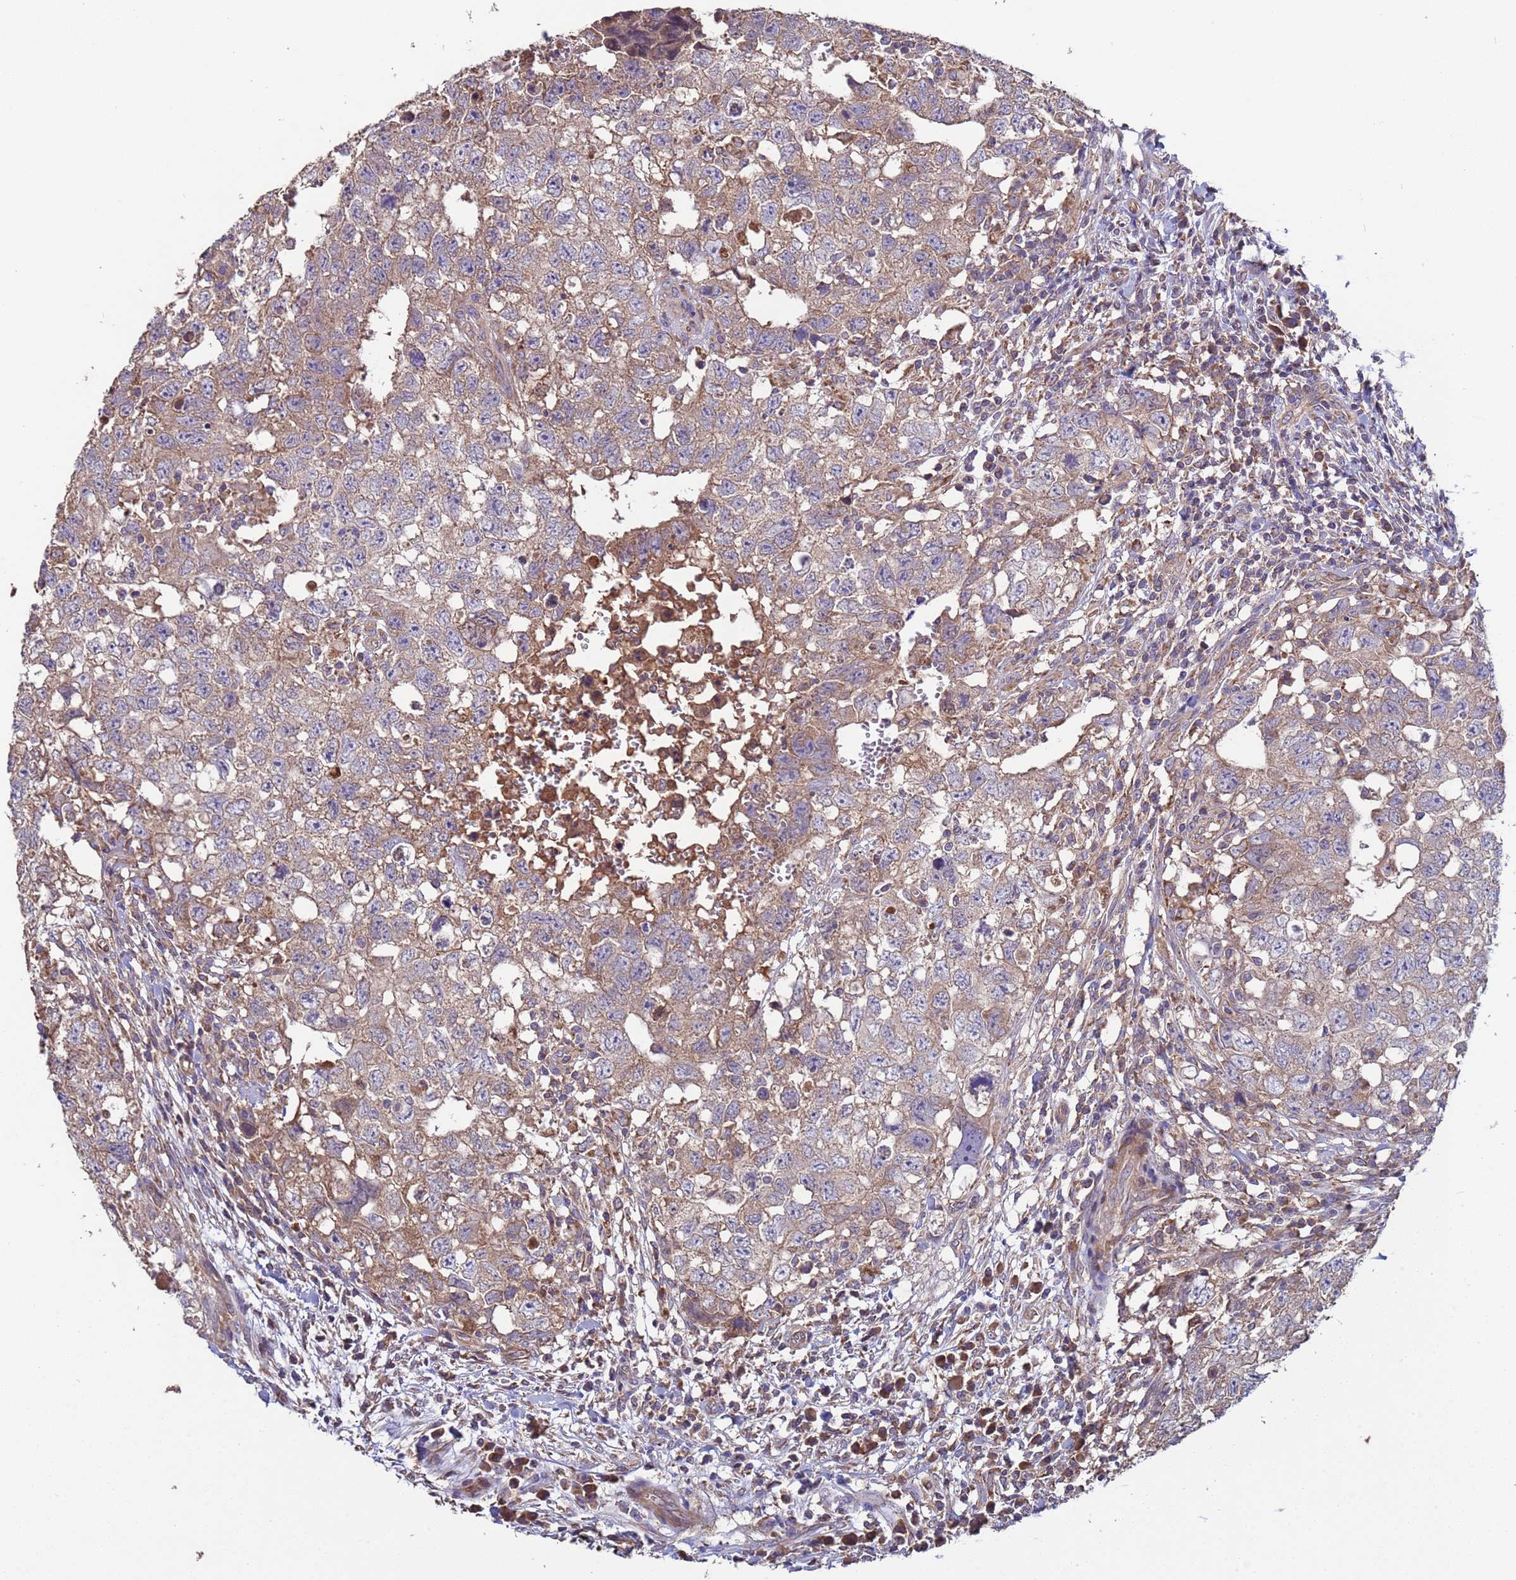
{"staining": {"intensity": "weak", "quantity": "25%-75%", "location": "cytoplasmic/membranous"}, "tissue": "testis cancer", "cell_type": "Tumor cells", "image_type": "cancer", "snomed": [{"axis": "morphology", "description": "Seminoma, NOS"}, {"axis": "morphology", "description": "Carcinoma, Embryonal, NOS"}, {"axis": "topography", "description": "Testis"}], "caption": "This image displays IHC staining of testis cancer, with low weak cytoplasmic/membranous positivity in approximately 25%-75% of tumor cells.", "gene": "EEF1AKMT1", "patient": {"sex": "male", "age": 29}}